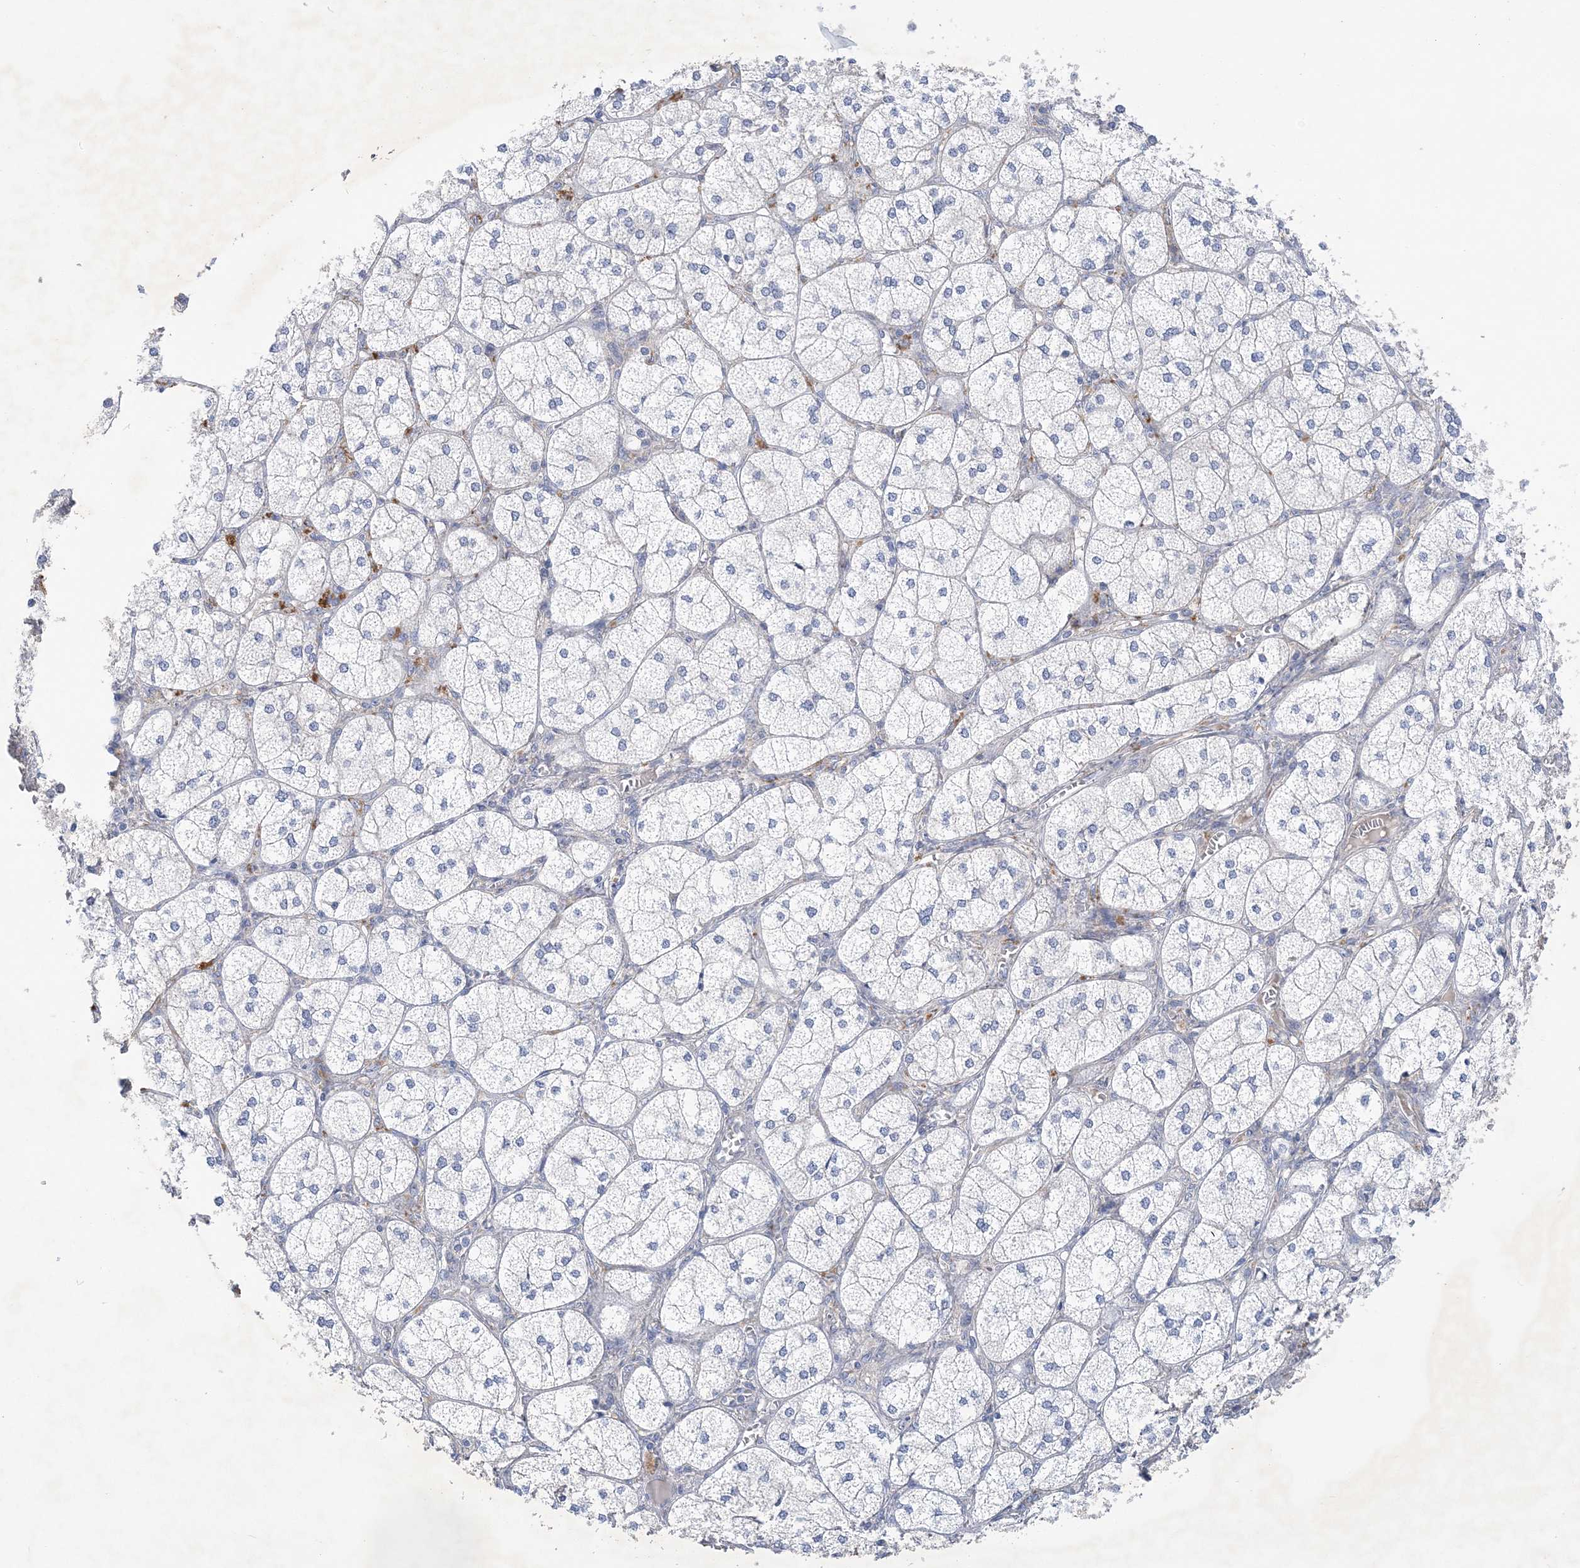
{"staining": {"intensity": "negative", "quantity": "none", "location": "none"}, "tissue": "adrenal gland", "cell_type": "Glandular cells", "image_type": "normal", "snomed": [{"axis": "morphology", "description": "Normal tissue, NOS"}, {"axis": "topography", "description": "Adrenal gland"}], "caption": "Unremarkable adrenal gland was stained to show a protein in brown. There is no significant expression in glandular cells.", "gene": "ANKRD35", "patient": {"sex": "female", "age": 61}}